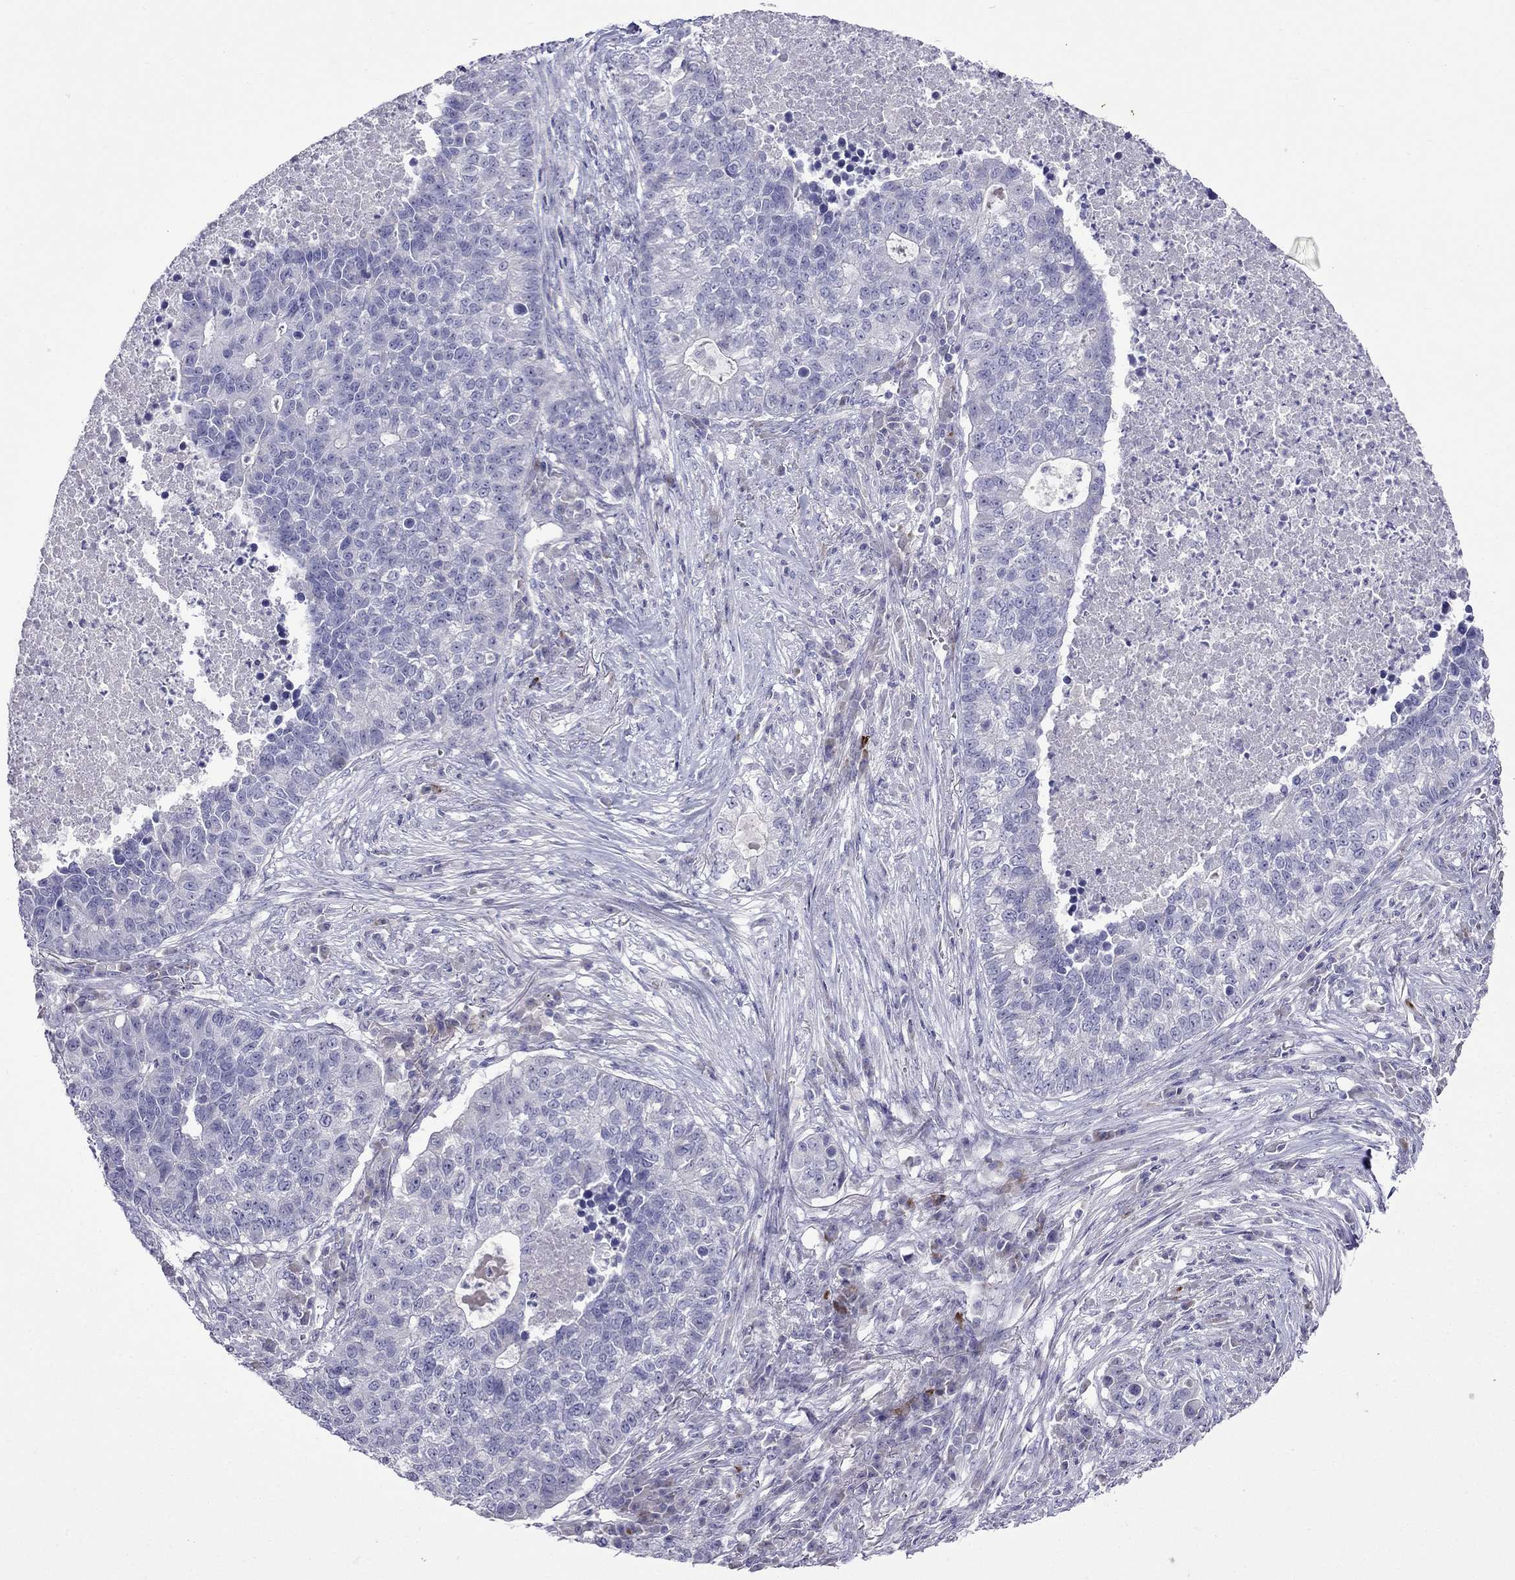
{"staining": {"intensity": "negative", "quantity": "none", "location": "none"}, "tissue": "lung cancer", "cell_type": "Tumor cells", "image_type": "cancer", "snomed": [{"axis": "morphology", "description": "Adenocarcinoma, NOS"}, {"axis": "topography", "description": "Lung"}], "caption": "Immunohistochemical staining of lung cancer exhibits no significant expression in tumor cells.", "gene": "PATE1", "patient": {"sex": "male", "age": 57}}